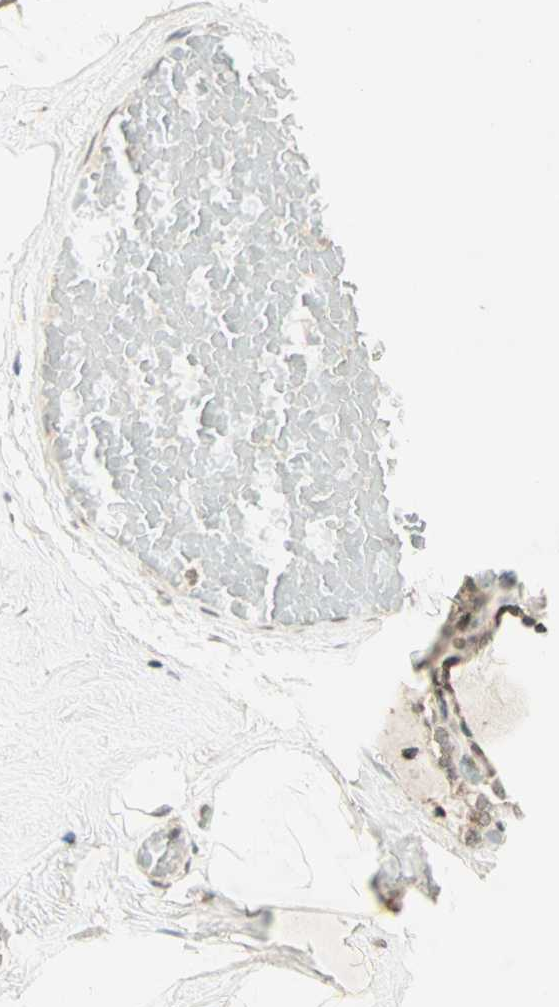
{"staining": {"intensity": "weak", "quantity": ">75%", "location": "cytoplasmic/membranous"}, "tissue": "breast", "cell_type": "Adipocytes", "image_type": "normal", "snomed": [{"axis": "morphology", "description": "Normal tissue, NOS"}, {"axis": "topography", "description": "Breast"}], "caption": "A brown stain shows weak cytoplasmic/membranous staining of a protein in adipocytes of unremarkable human breast.", "gene": "CCNI", "patient": {"sex": "female", "age": 75}}